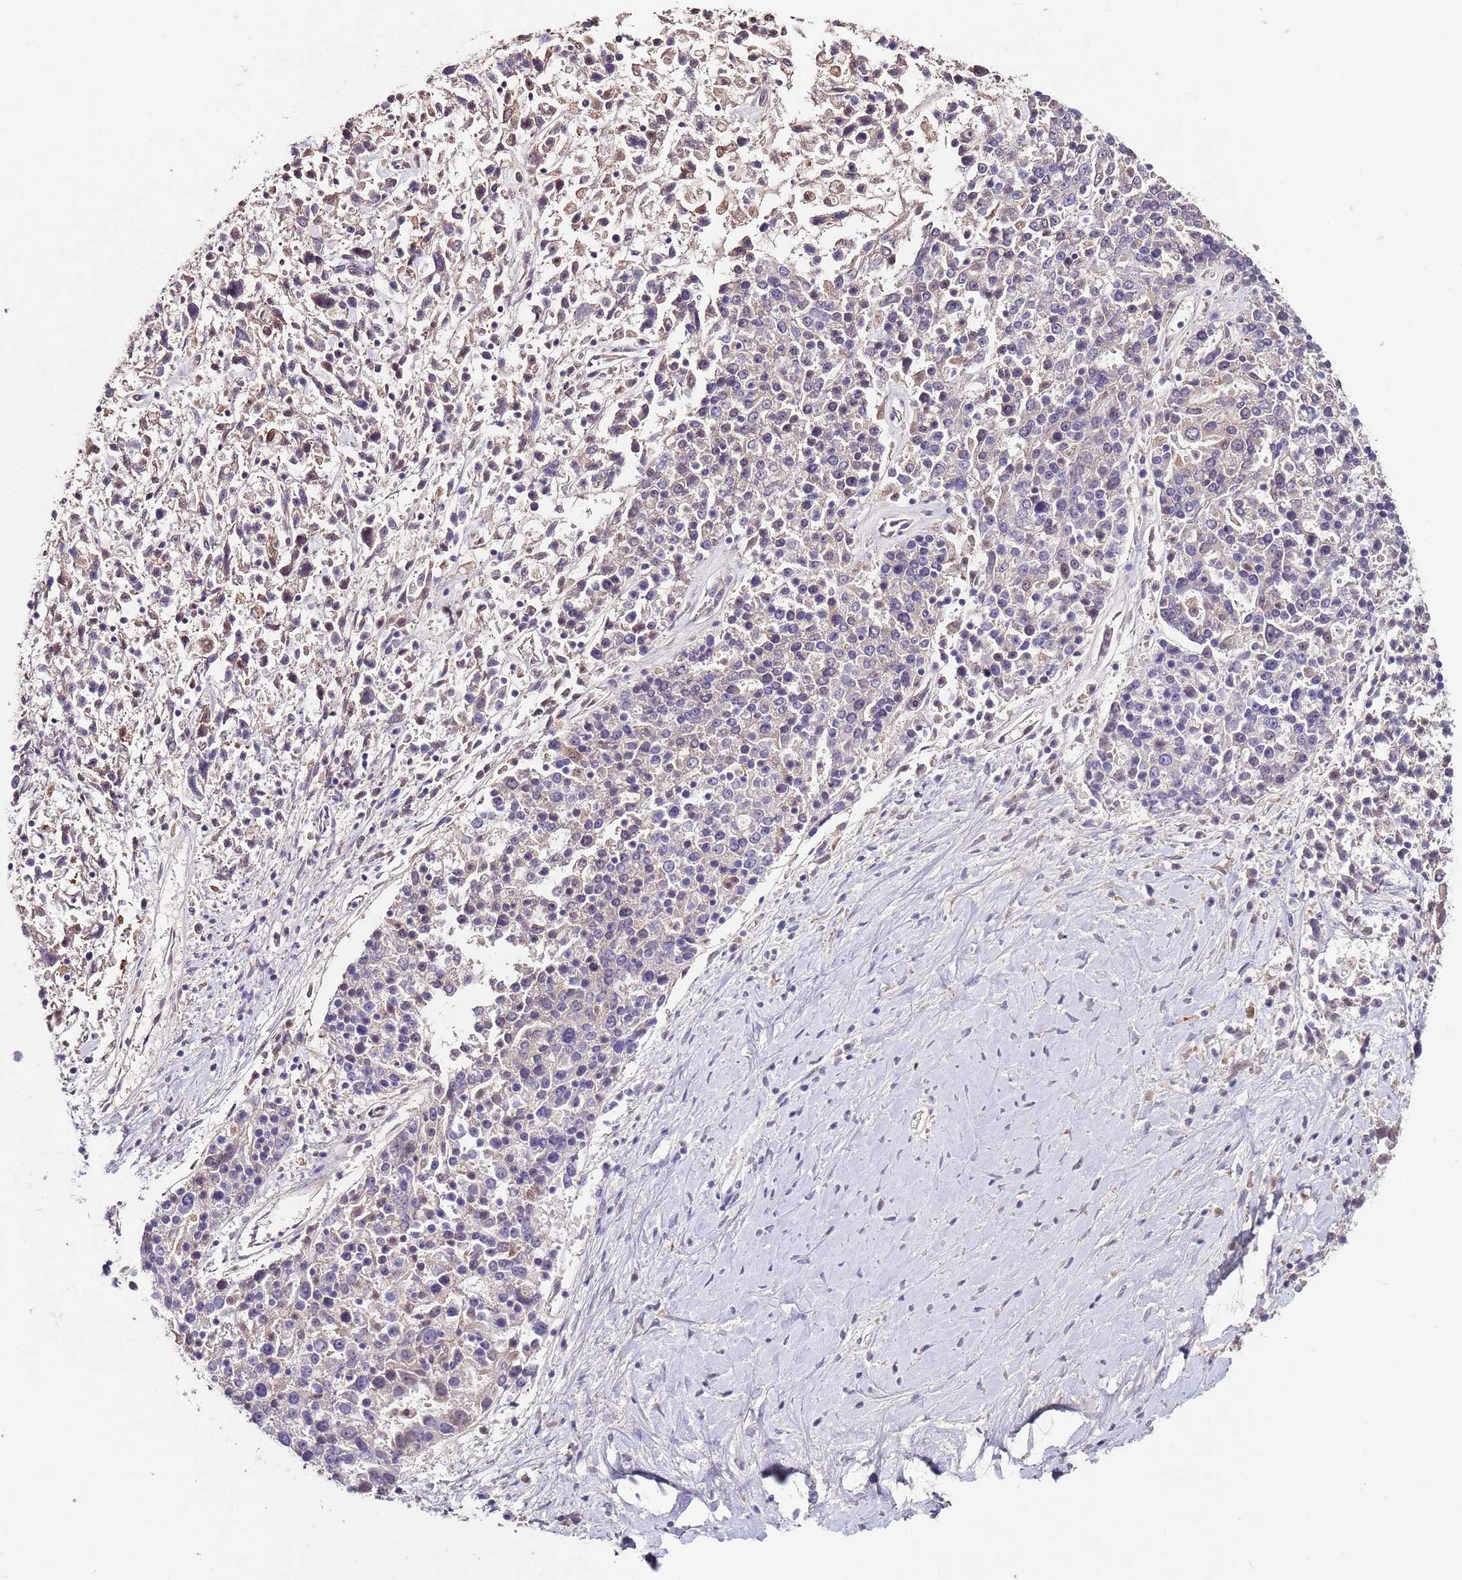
{"staining": {"intensity": "weak", "quantity": "<25%", "location": "cytoplasmic/membranous"}, "tissue": "ovarian cancer", "cell_type": "Tumor cells", "image_type": "cancer", "snomed": [{"axis": "morphology", "description": "Carcinoma, endometroid"}, {"axis": "topography", "description": "Ovary"}], "caption": "This is a micrograph of IHC staining of ovarian cancer (endometroid carcinoma), which shows no expression in tumor cells. (Immunohistochemistry, brightfield microscopy, high magnification).", "gene": "NRDE2", "patient": {"sex": "female", "age": 62}}